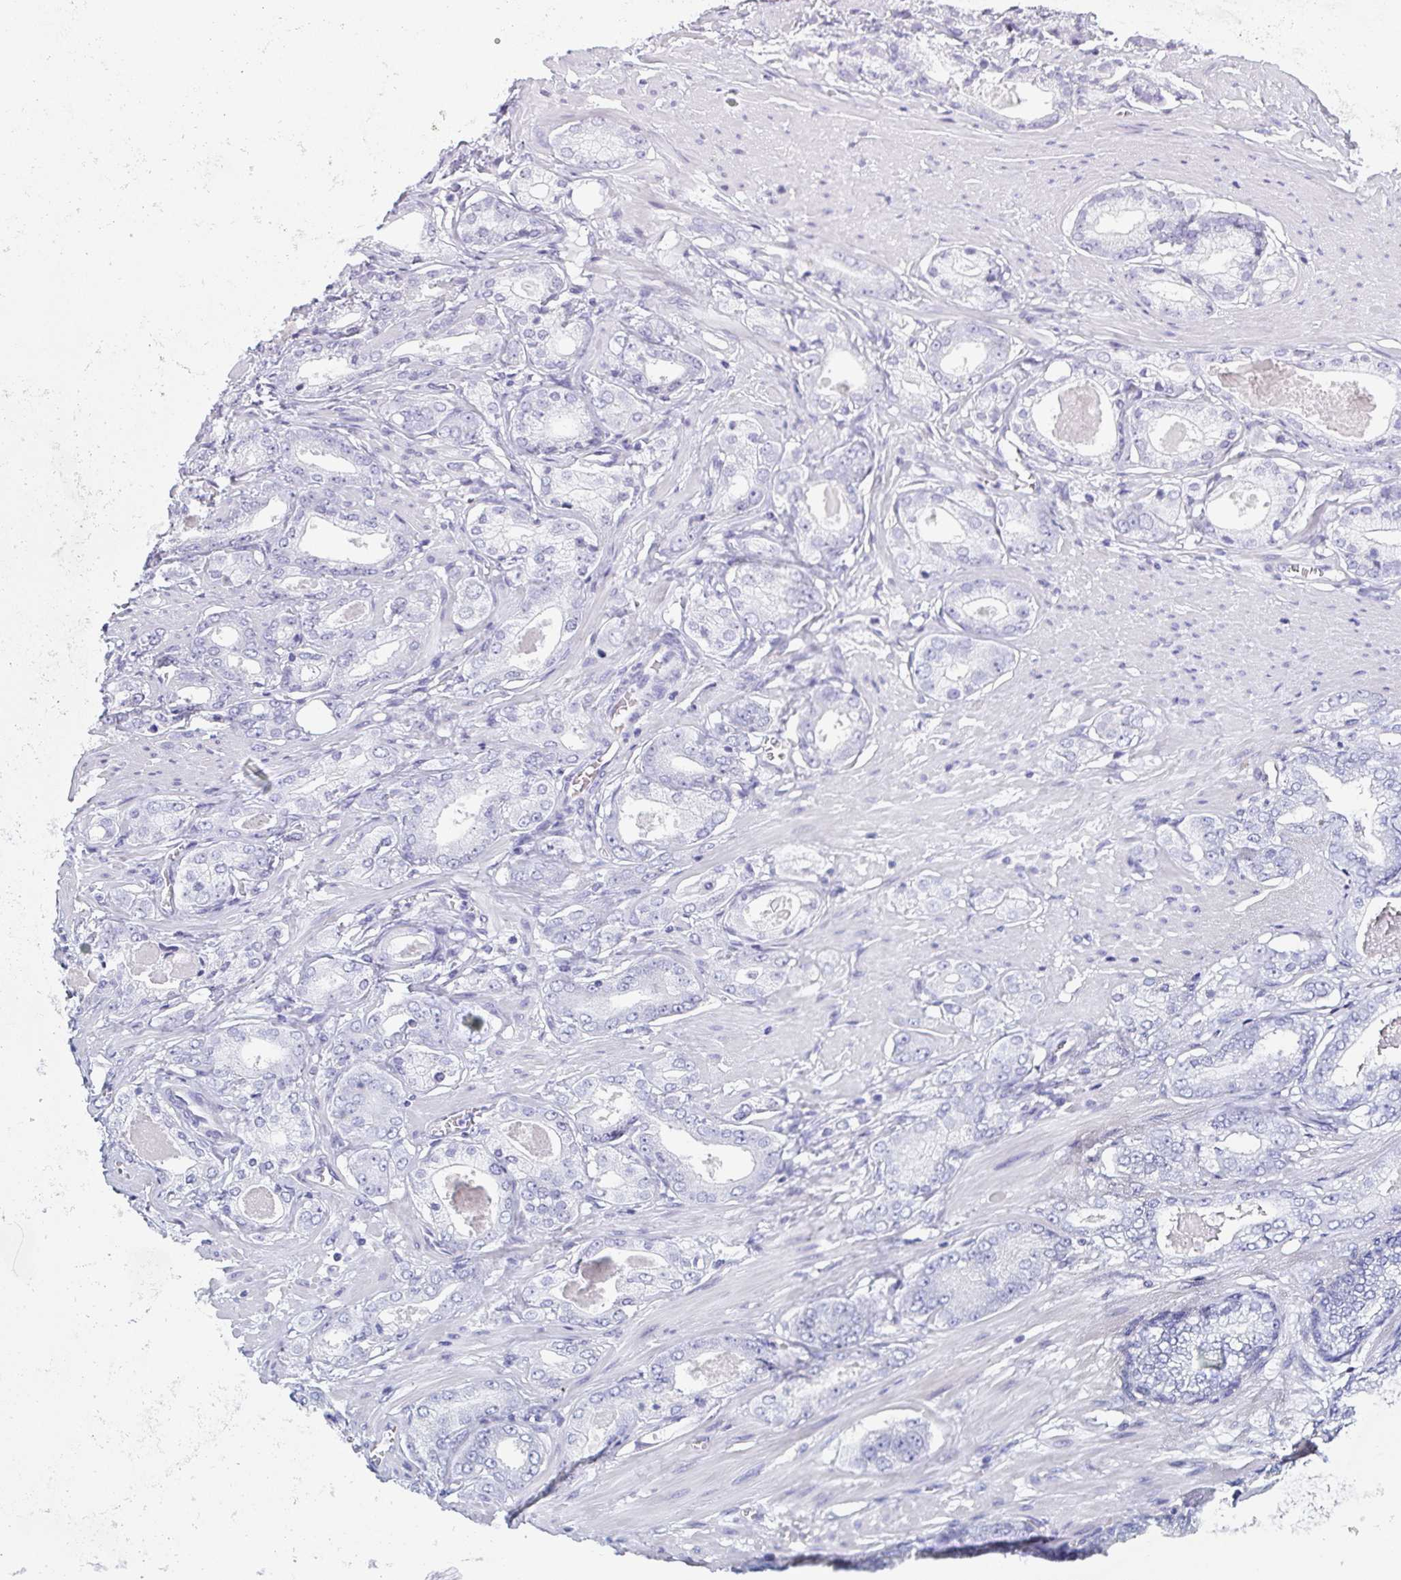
{"staining": {"intensity": "negative", "quantity": "none", "location": "none"}, "tissue": "prostate cancer", "cell_type": "Tumor cells", "image_type": "cancer", "snomed": [{"axis": "morphology", "description": "Adenocarcinoma, NOS"}, {"axis": "morphology", "description": "Adenocarcinoma, Low grade"}, {"axis": "topography", "description": "Prostate"}], "caption": "This is an IHC histopathology image of human prostate cancer (adenocarcinoma). There is no staining in tumor cells.", "gene": "PRR27", "patient": {"sex": "male", "age": 64}}